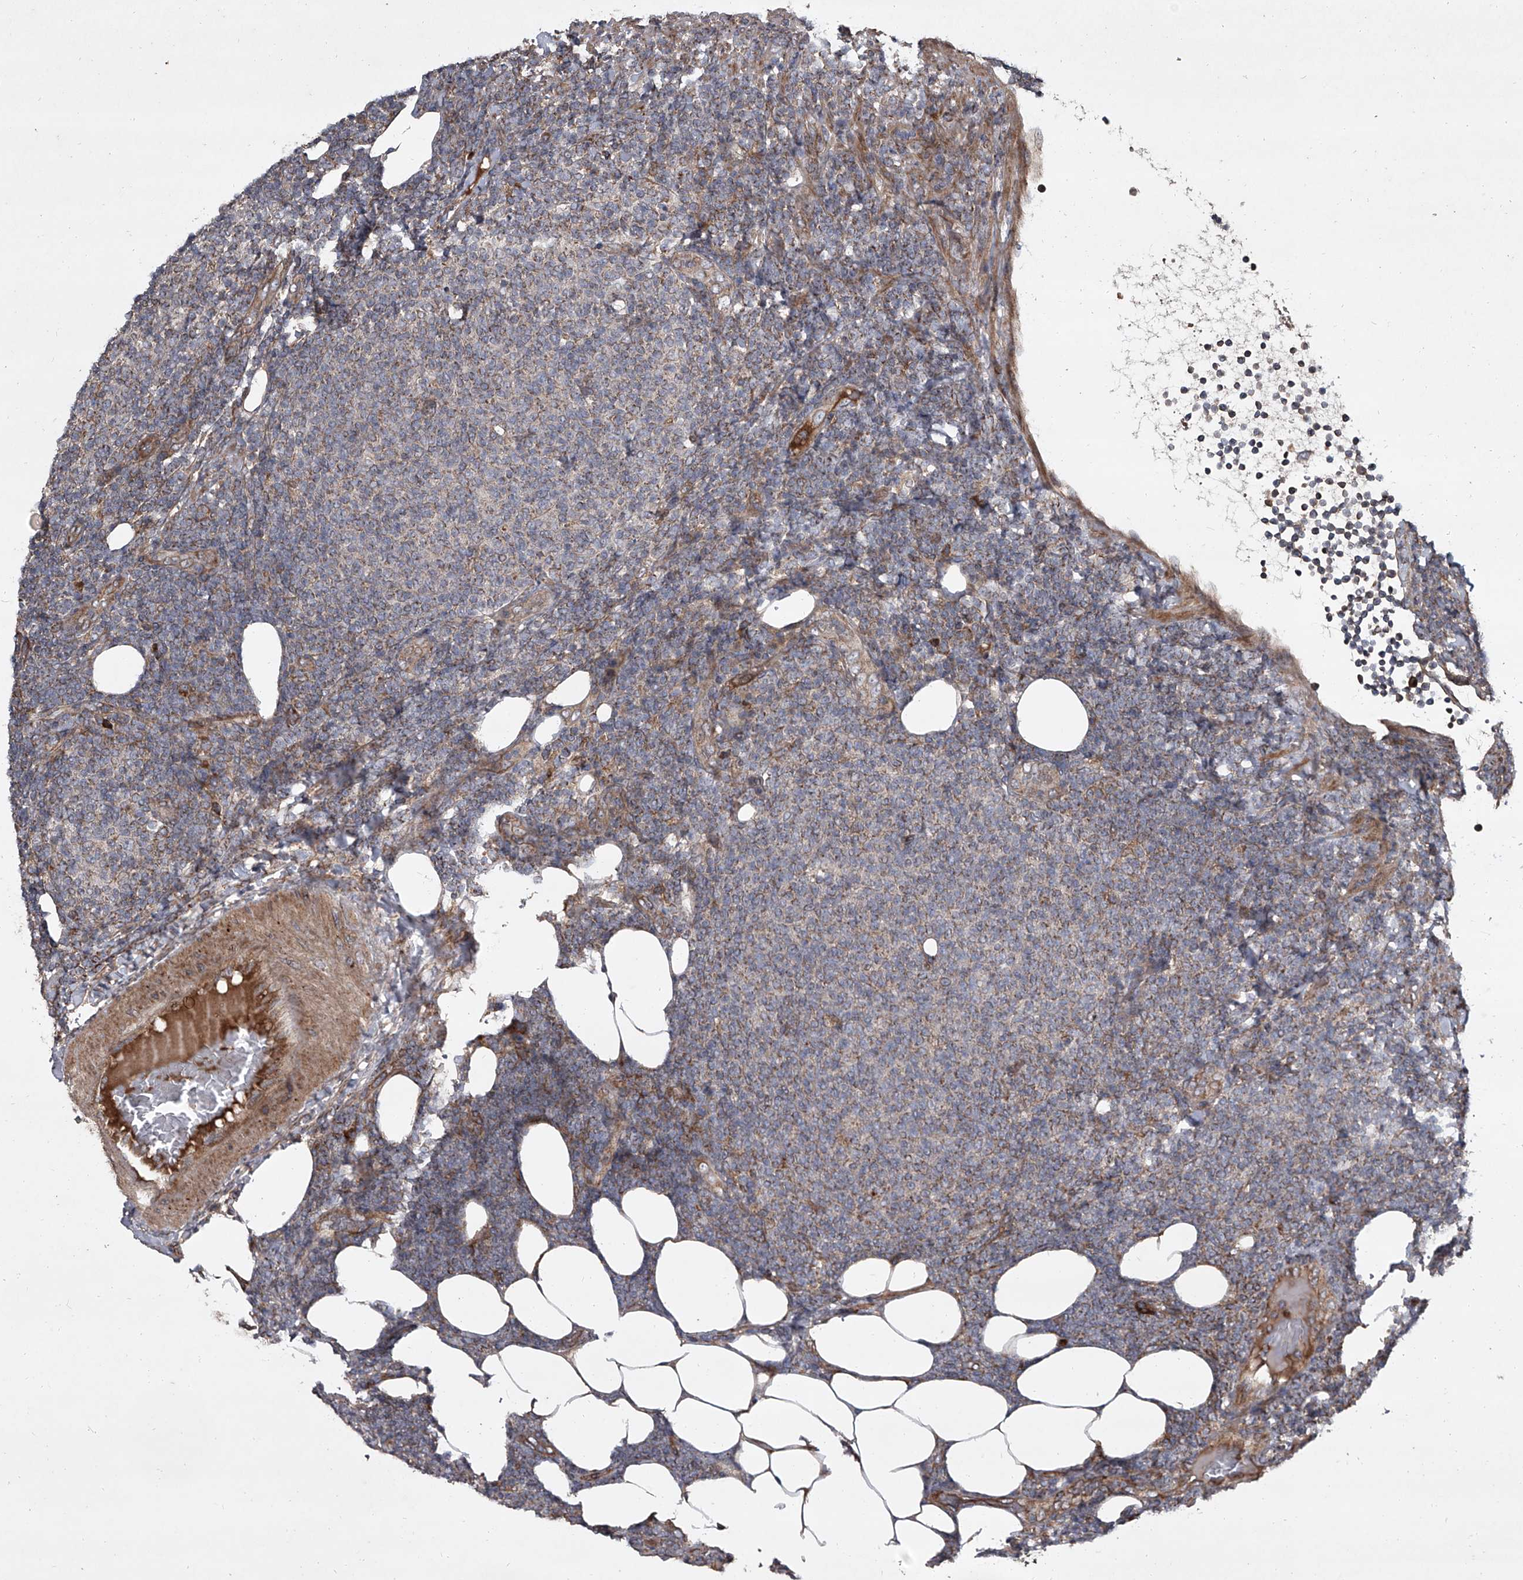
{"staining": {"intensity": "weak", "quantity": "25%-75%", "location": "cytoplasmic/membranous"}, "tissue": "lymphoma", "cell_type": "Tumor cells", "image_type": "cancer", "snomed": [{"axis": "morphology", "description": "Malignant lymphoma, non-Hodgkin's type, Low grade"}, {"axis": "topography", "description": "Lymph node"}], "caption": "Brown immunohistochemical staining in low-grade malignant lymphoma, non-Hodgkin's type shows weak cytoplasmic/membranous expression in approximately 25%-75% of tumor cells.", "gene": "EVA1C", "patient": {"sex": "male", "age": 66}}